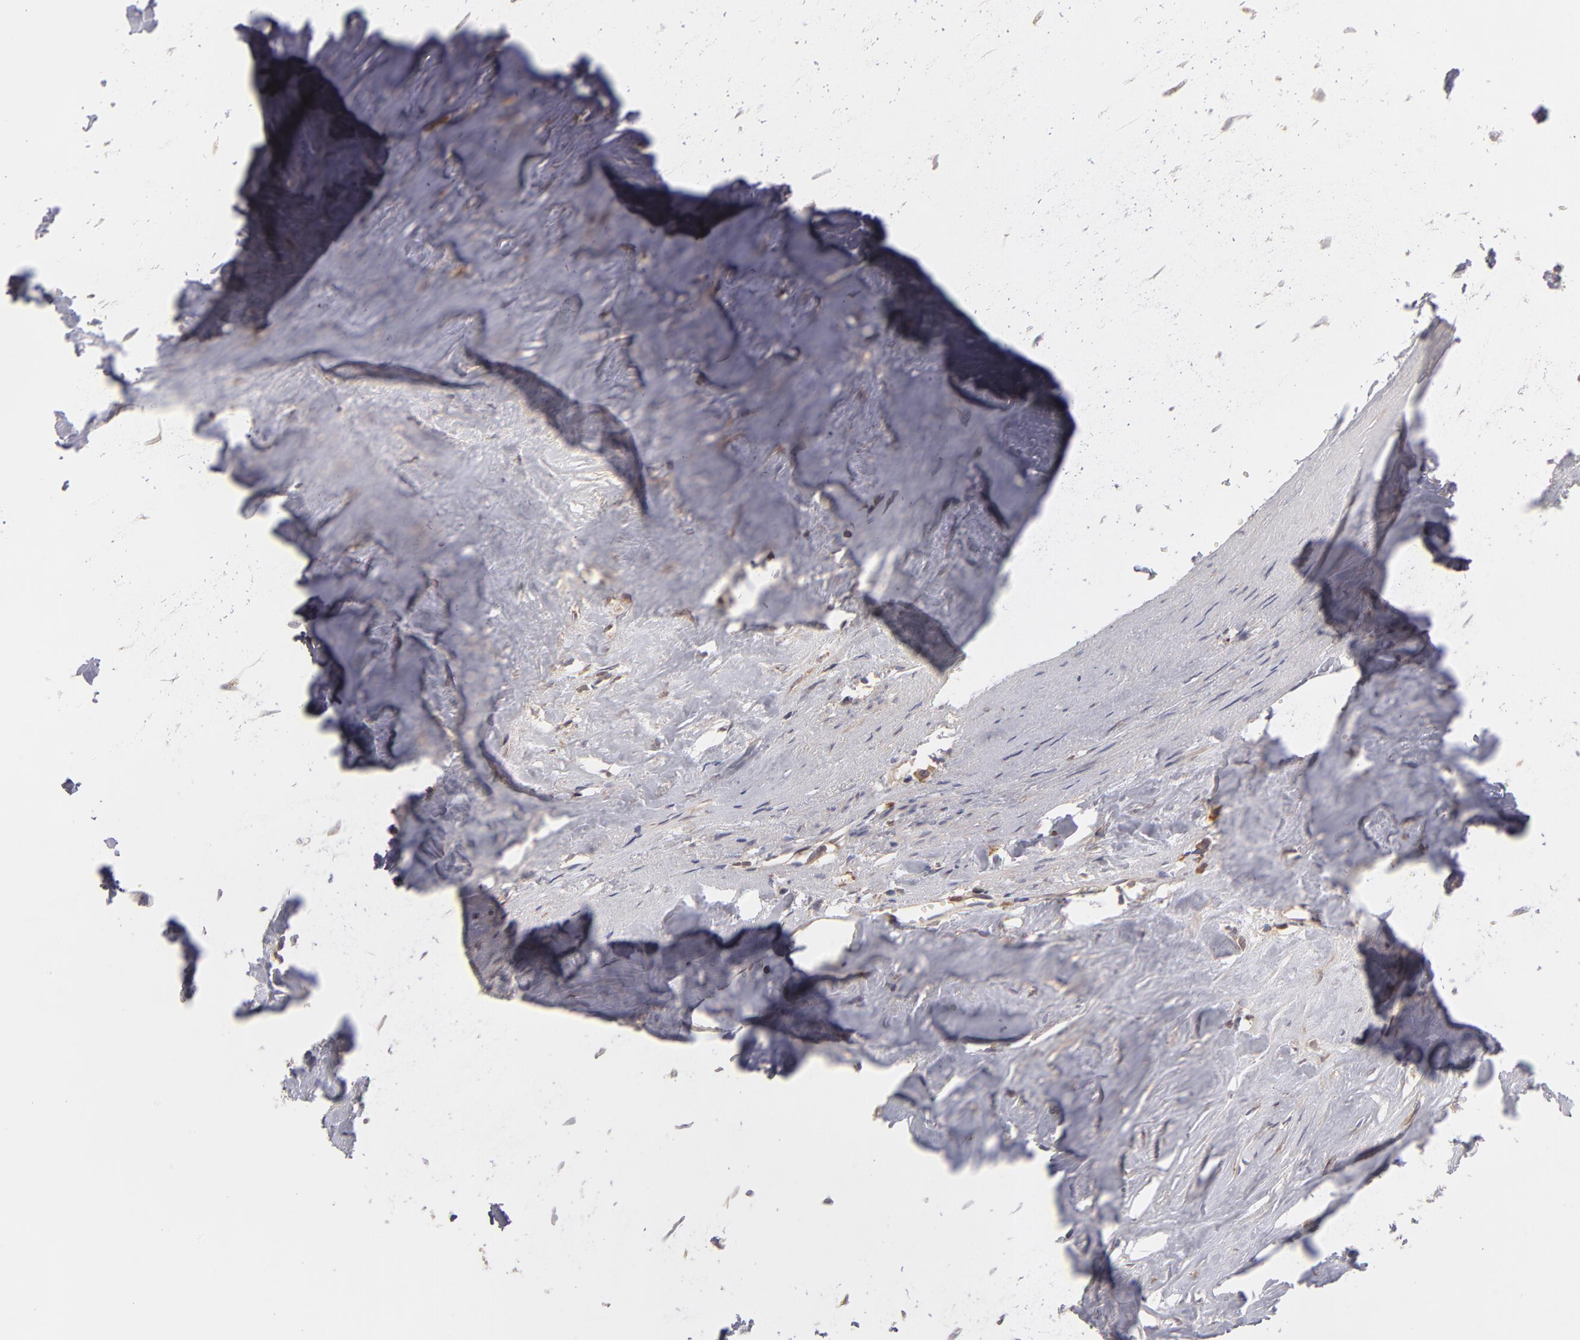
{"staining": {"intensity": "weak", "quantity": ">75%", "location": "cytoplasmic/membranous"}, "tissue": "carcinoid", "cell_type": "Tumor cells", "image_type": "cancer", "snomed": [{"axis": "morphology", "description": "Carcinoid, malignant, NOS"}, {"axis": "topography", "description": "Small intestine"}], "caption": "Protein expression analysis of malignant carcinoid shows weak cytoplasmic/membranous expression in approximately >75% of tumor cells. (DAB IHC with brightfield microscopy, high magnification).", "gene": "MTHFD1", "patient": {"sex": "male", "age": 63}}